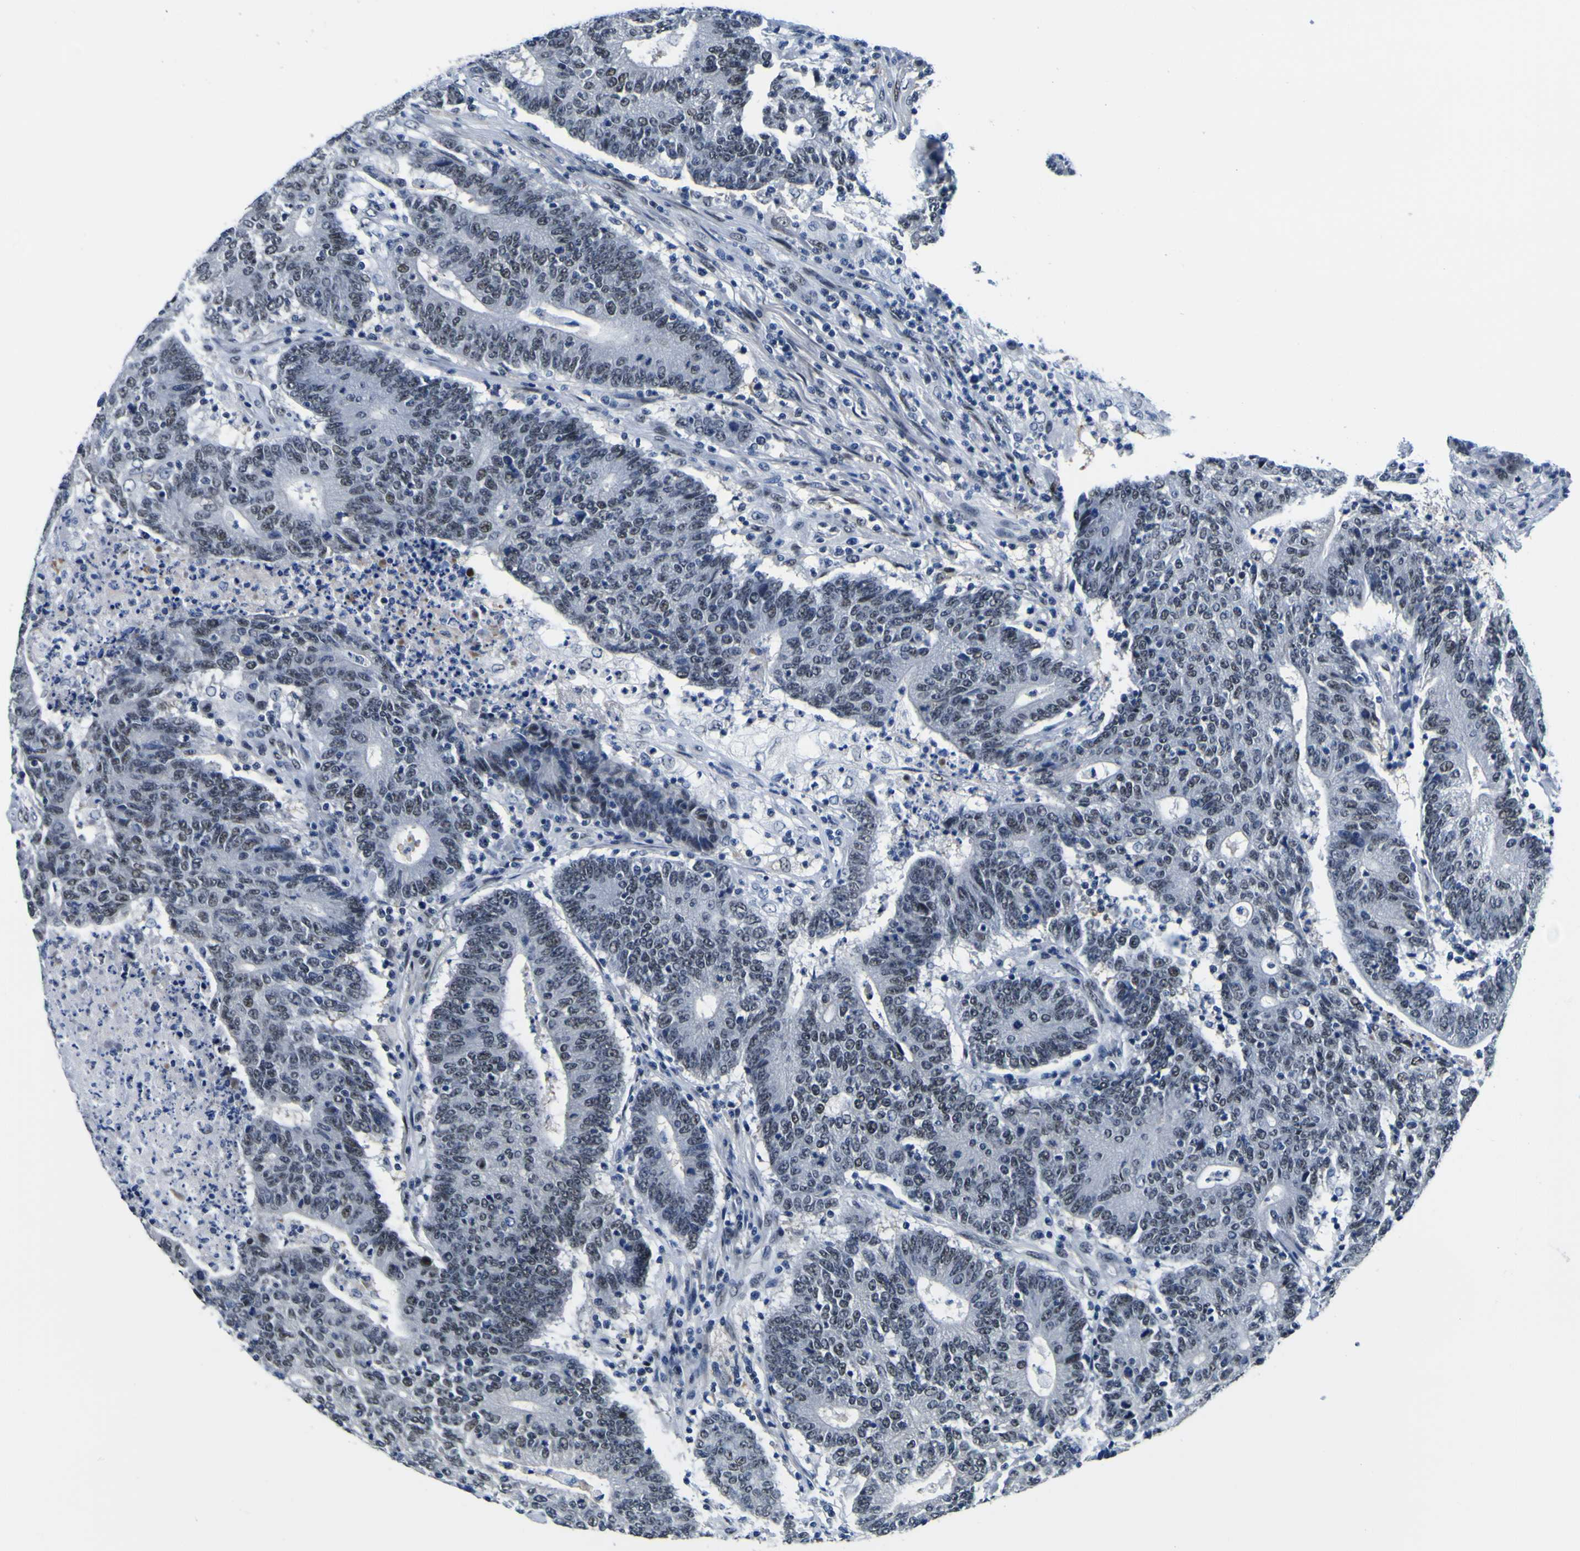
{"staining": {"intensity": "weak", "quantity": "25%-75%", "location": "nuclear"}, "tissue": "colorectal cancer", "cell_type": "Tumor cells", "image_type": "cancer", "snomed": [{"axis": "morphology", "description": "Normal tissue, NOS"}, {"axis": "morphology", "description": "Adenocarcinoma, NOS"}, {"axis": "topography", "description": "Colon"}], "caption": "The immunohistochemical stain highlights weak nuclear positivity in tumor cells of colorectal cancer (adenocarcinoma) tissue.", "gene": "CUL4B", "patient": {"sex": "female", "age": 75}}